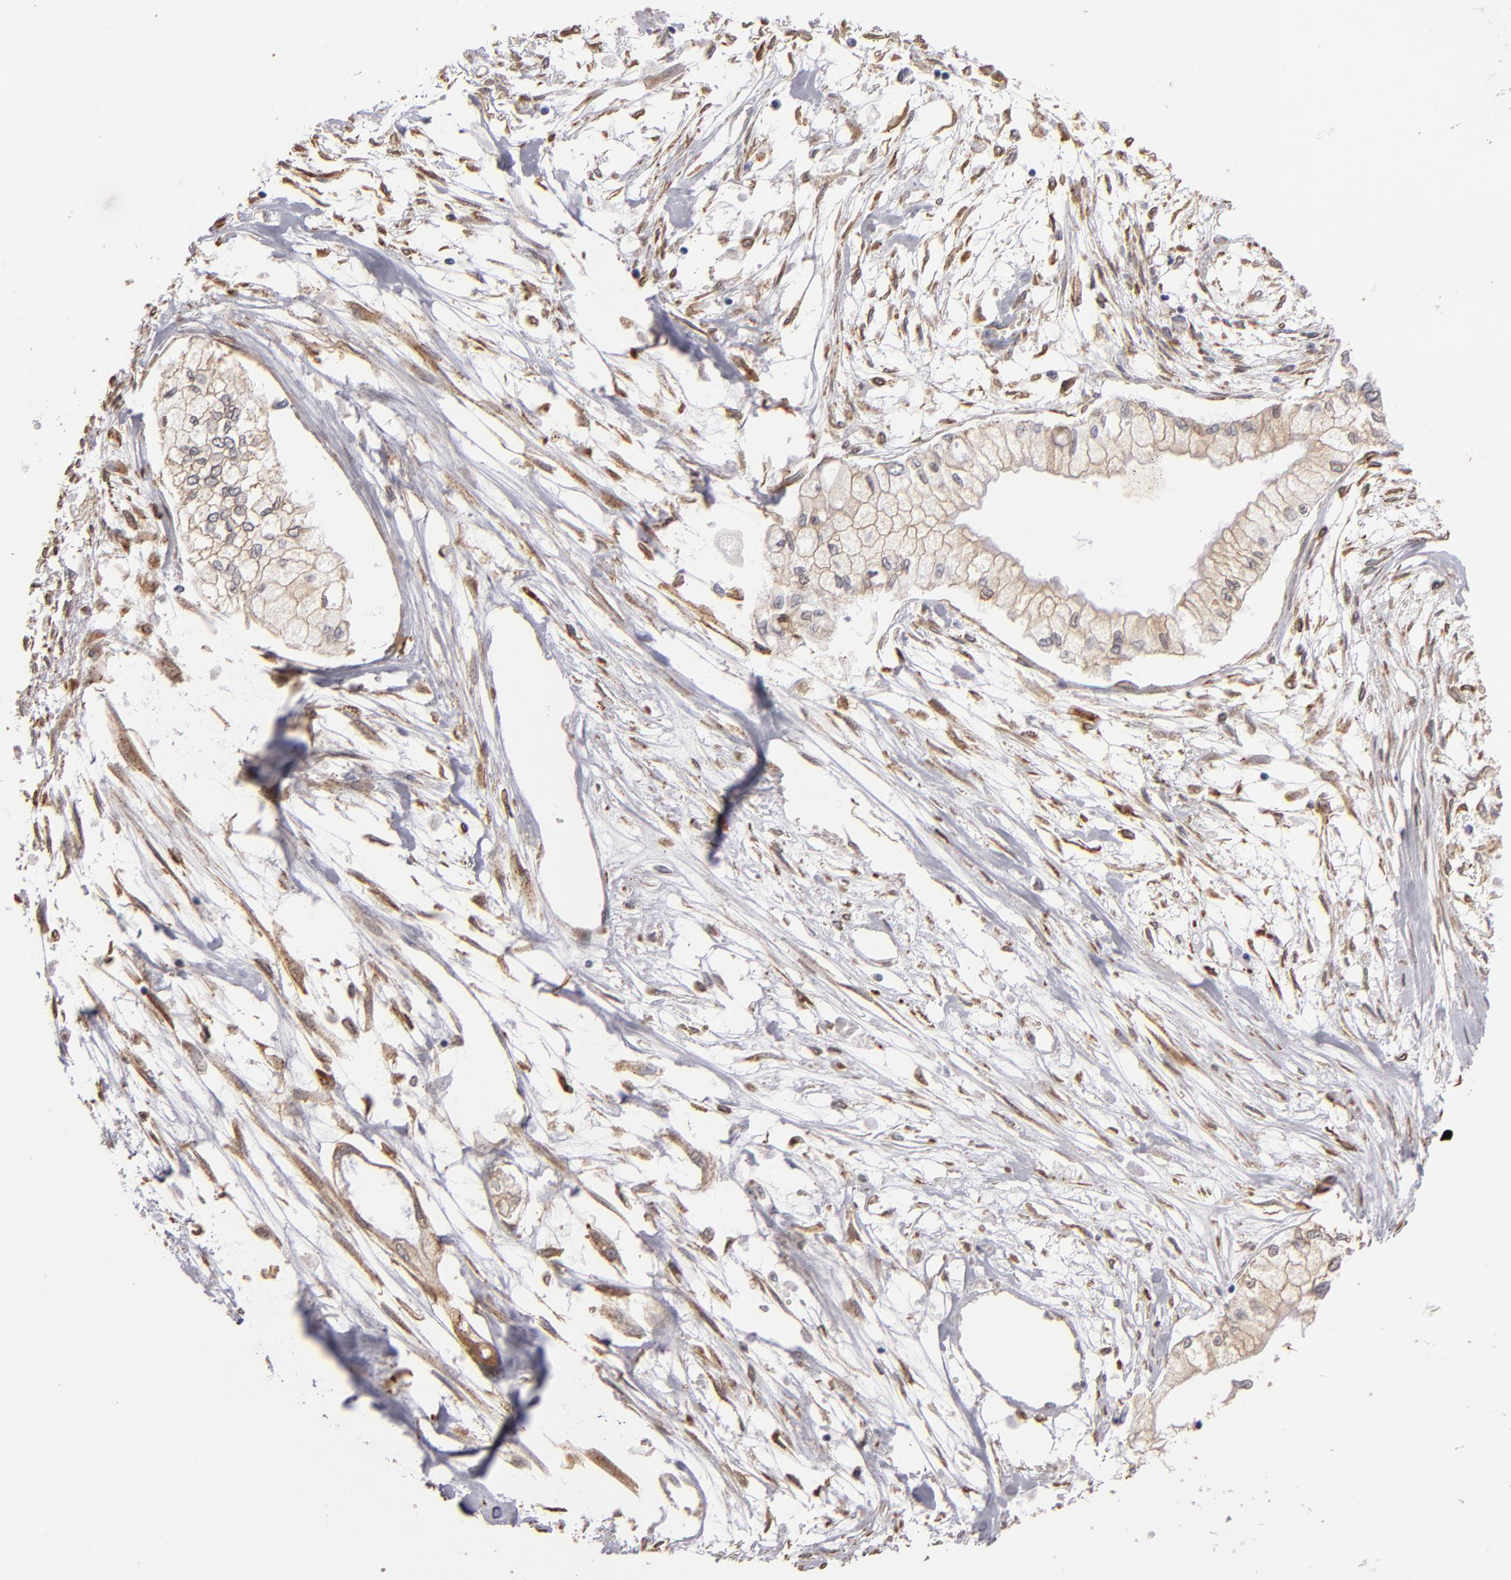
{"staining": {"intensity": "weak", "quantity": ">75%", "location": "cytoplasmic/membranous"}, "tissue": "pancreatic cancer", "cell_type": "Tumor cells", "image_type": "cancer", "snomed": [{"axis": "morphology", "description": "Adenocarcinoma, NOS"}, {"axis": "topography", "description": "Pancreas"}], "caption": "Pancreatic cancer stained with immunohistochemistry shows weak cytoplasmic/membranous positivity in approximately >75% of tumor cells. The staining was performed using DAB (3,3'-diaminobenzidine) to visualize the protein expression in brown, while the nuclei were stained in blue with hematoxylin (Magnification: 20x).", "gene": "PGRMC1", "patient": {"sex": "male", "age": 79}}